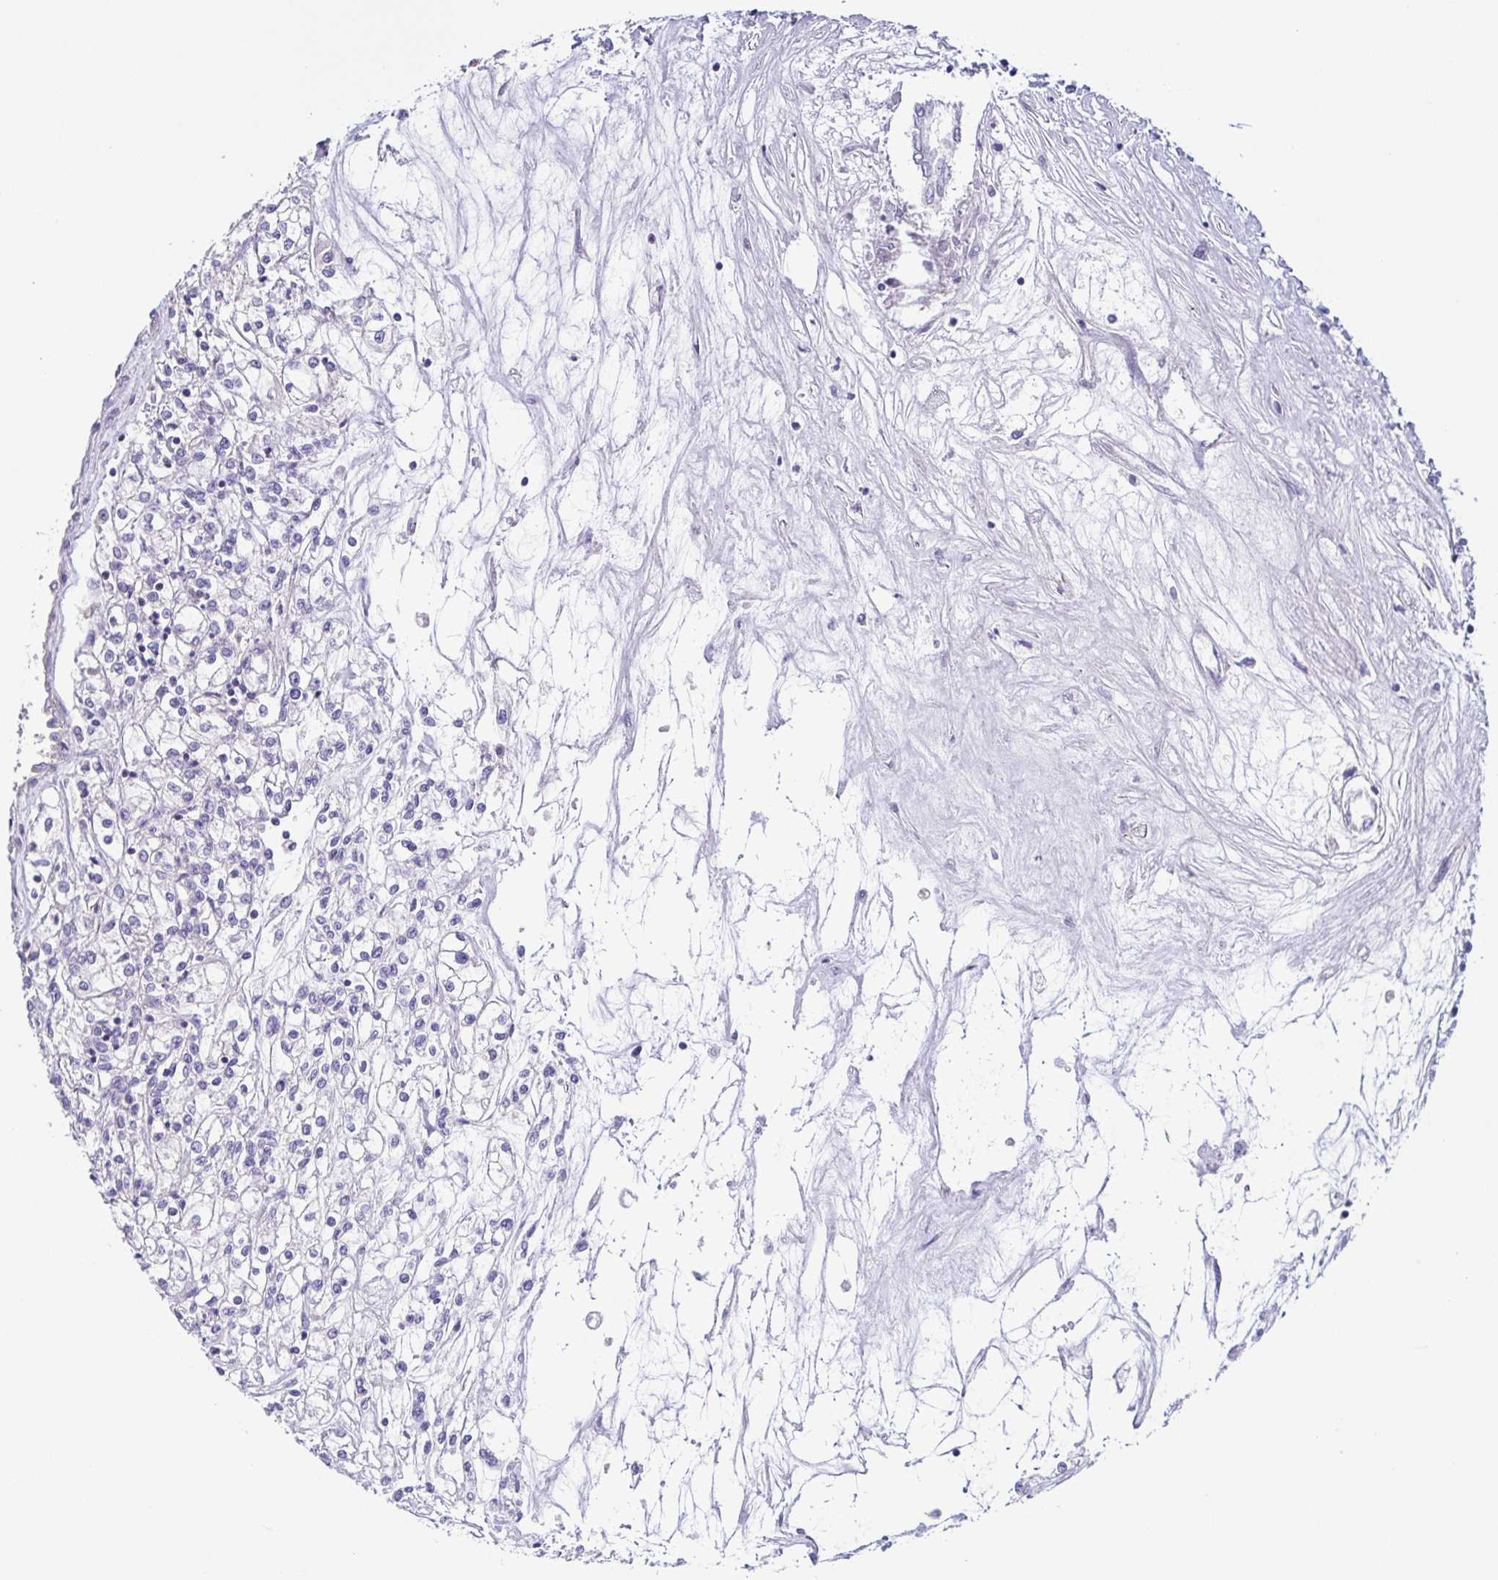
{"staining": {"intensity": "negative", "quantity": "none", "location": "none"}, "tissue": "renal cancer", "cell_type": "Tumor cells", "image_type": "cancer", "snomed": [{"axis": "morphology", "description": "Adenocarcinoma, NOS"}, {"axis": "topography", "description": "Kidney"}], "caption": "Protein analysis of renal cancer (adenocarcinoma) reveals no significant staining in tumor cells. The staining is performed using DAB brown chromogen with nuclei counter-stained in using hematoxylin.", "gene": "UBE2Q1", "patient": {"sex": "female", "age": 59}}